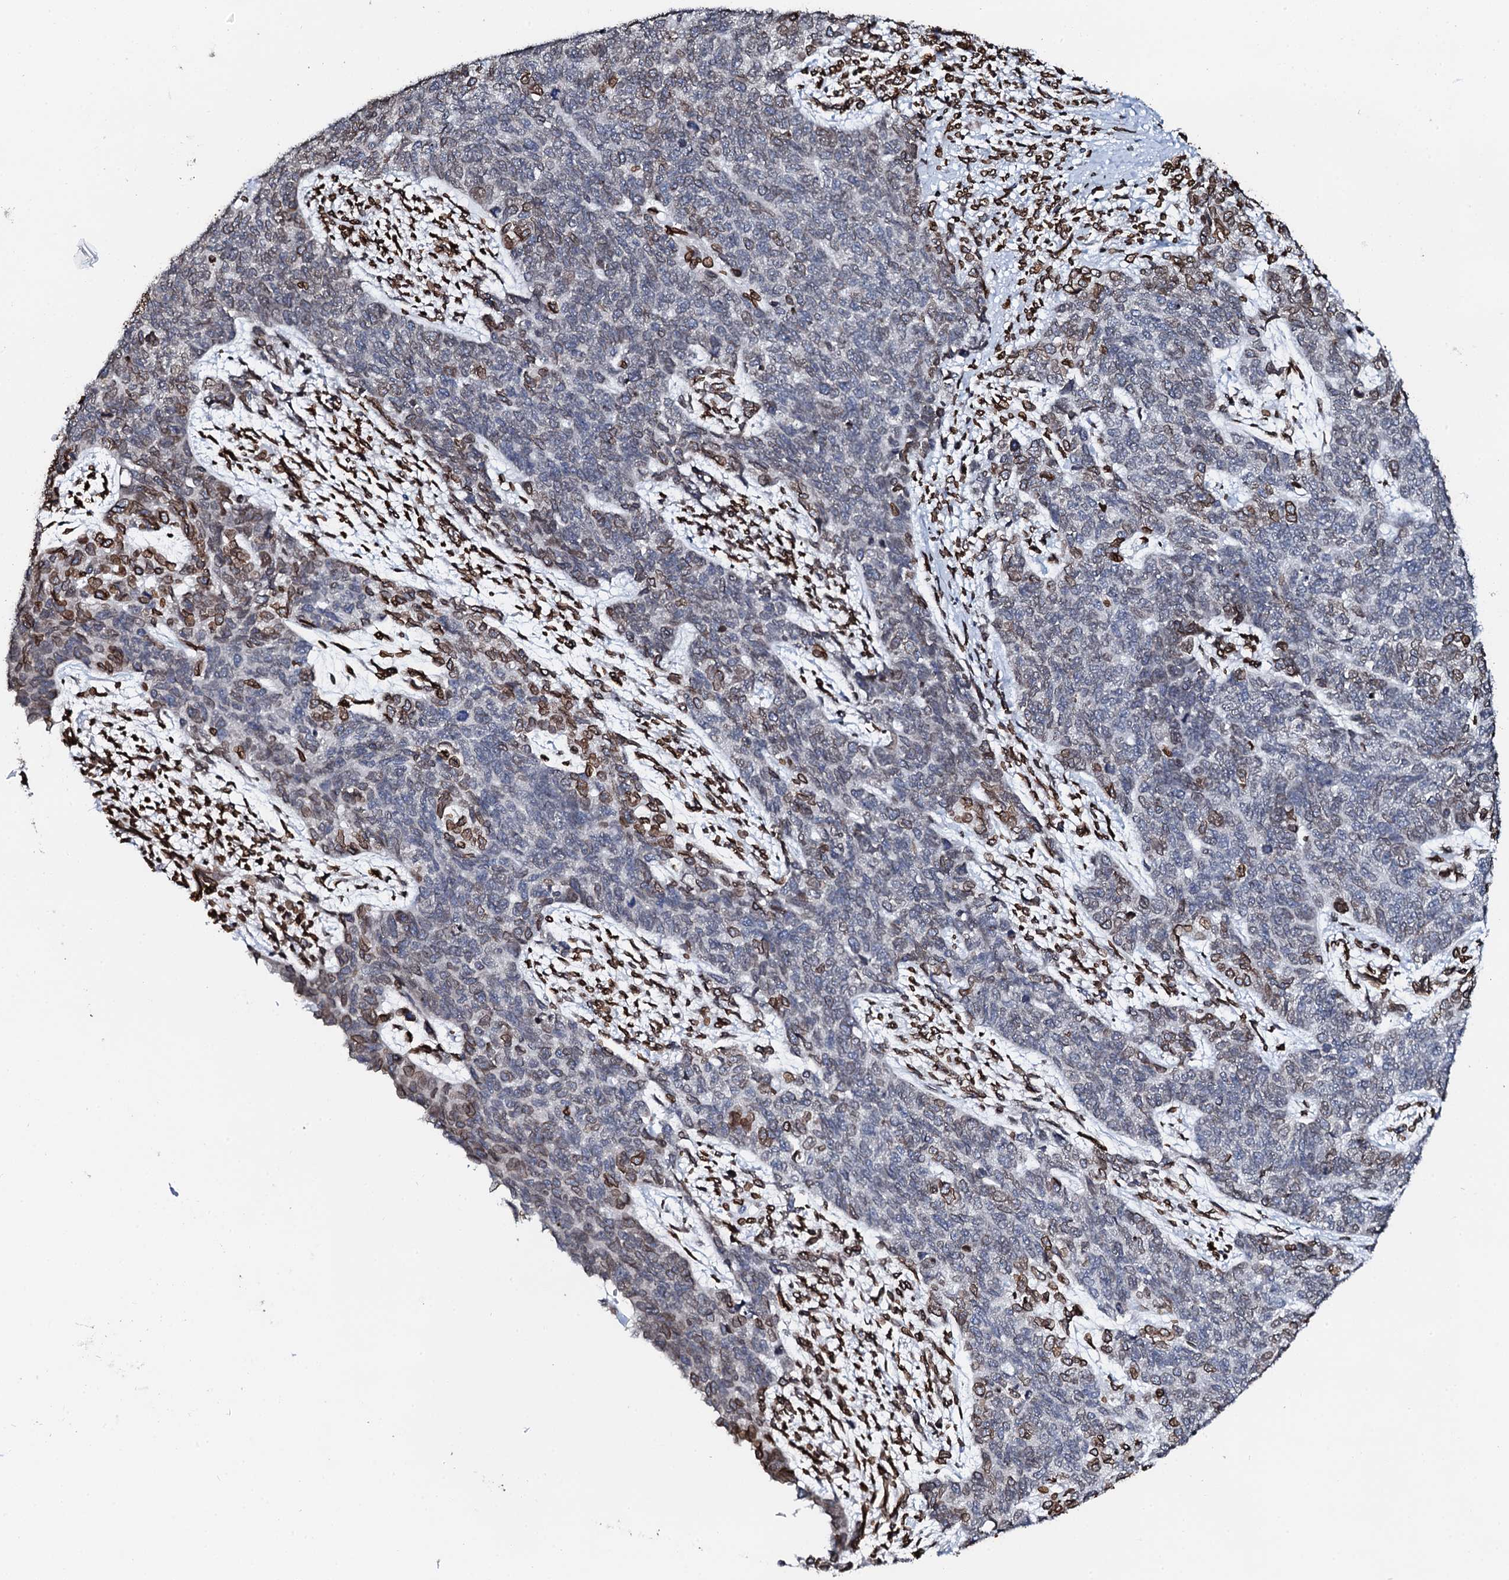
{"staining": {"intensity": "moderate", "quantity": "25%-75%", "location": "cytoplasmic/membranous,nuclear"}, "tissue": "cervical cancer", "cell_type": "Tumor cells", "image_type": "cancer", "snomed": [{"axis": "morphology", "description": "Squamous cell carcinoma, NOS"}, {"axis": "topography", "description": "Cervix"}], "caption": "A brown stain labels moderate cytoplasmic/membranous and nuclear positivity of a protein in human cervical squamous cell carcinoma tumor cells.", "gene": "KATNAL2", "patient": {"sex": "female", "age": 63}}